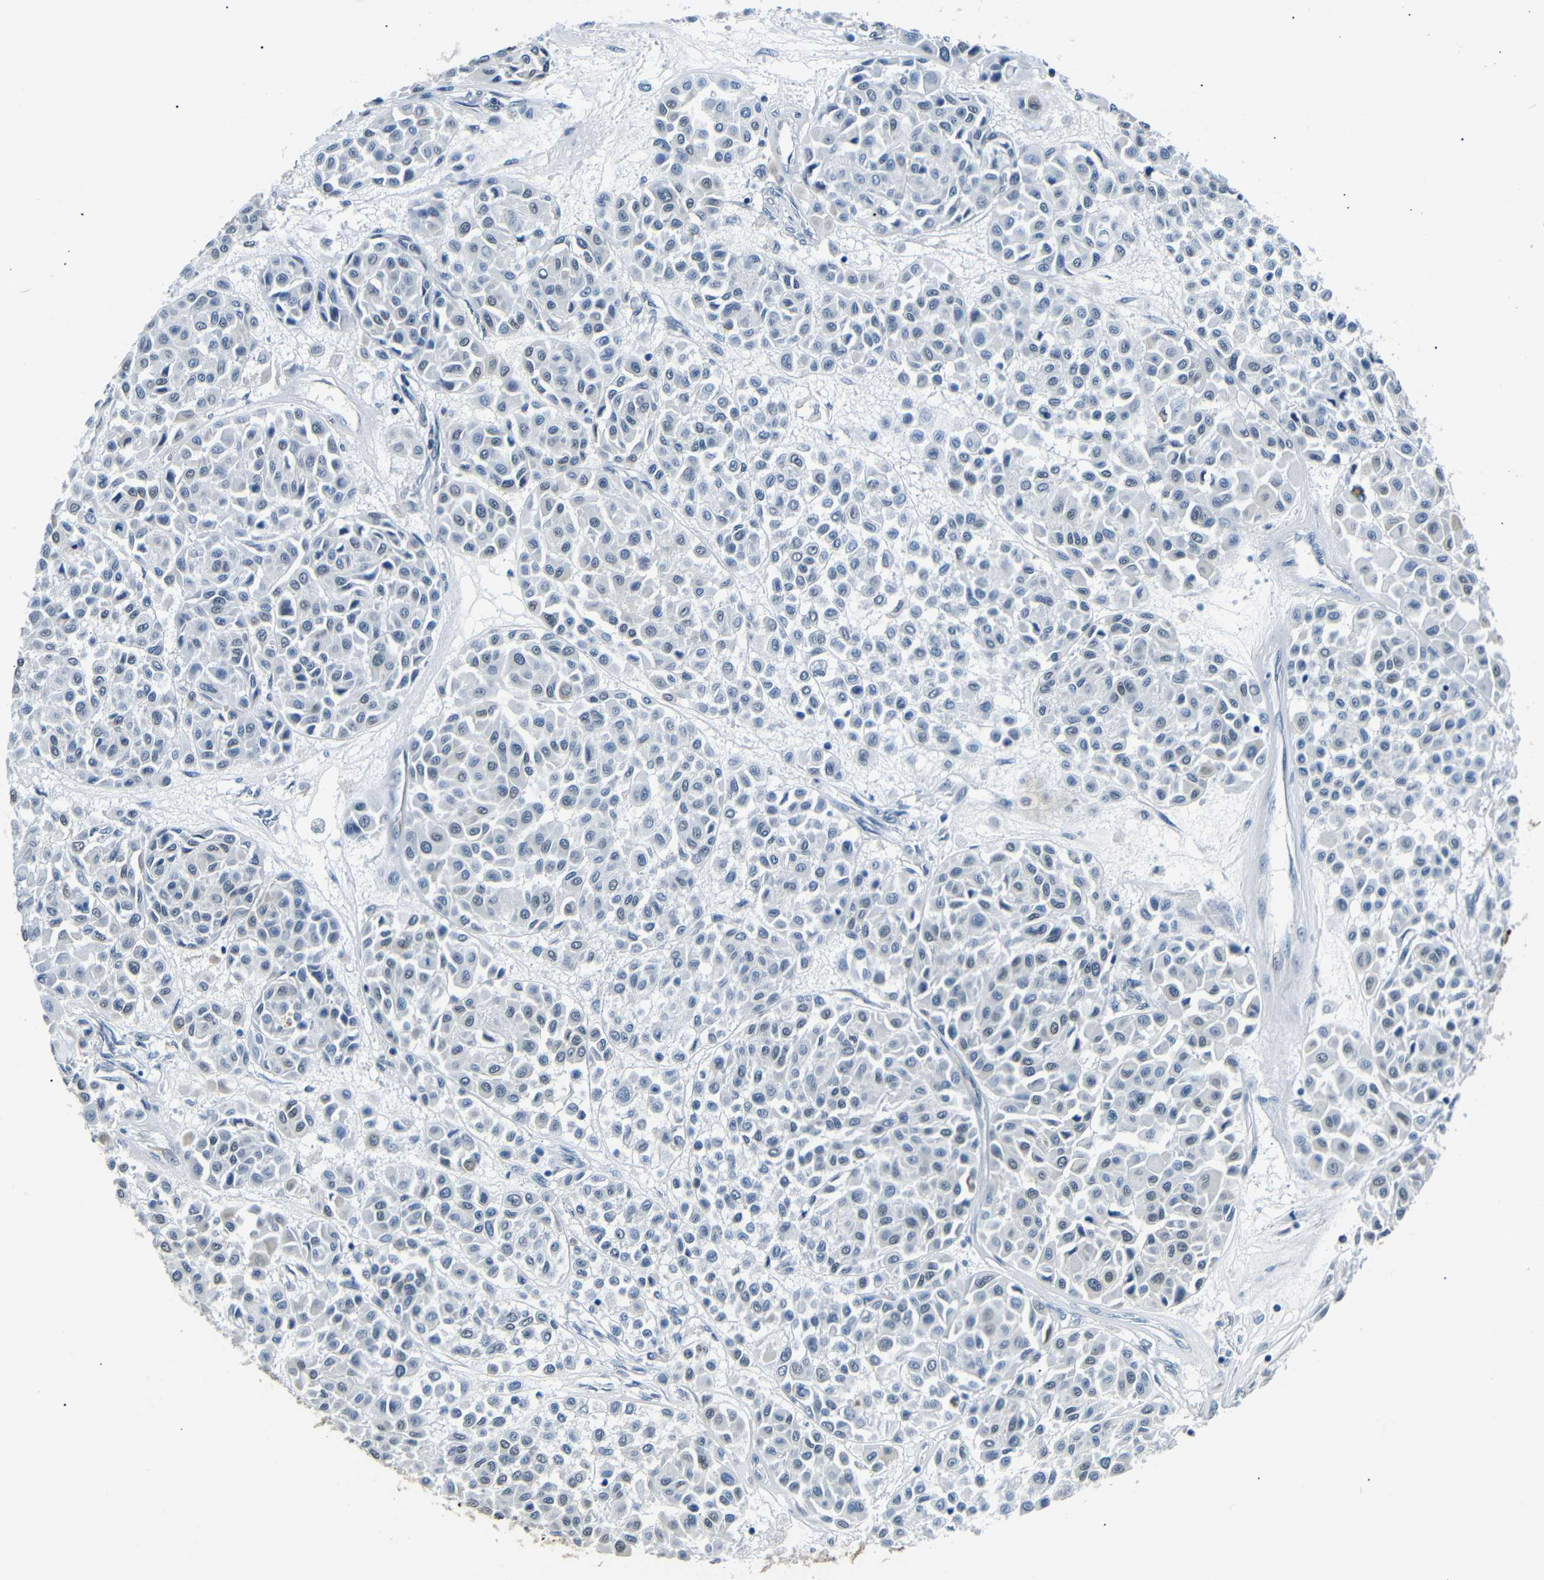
{"staining": {"intensity": "negative", "quantity": "none", "location": "none"}, "tissue": "melanoma", "cell_type": "Tumor cells", "image_type": "cancer", "snomed": [{"axis": "morphology", "description": "Malignant melanoma, Metastatic site"}, {"axis": "topography", "description": "Soft tissue"}], "caption": "Malignant melanoma (metastatic site) was stained to show a protein in brown. There is no significant positivity in tumor cells.", "gene": "TAFA1", "patient": {"sex": "male", "age": 41}}